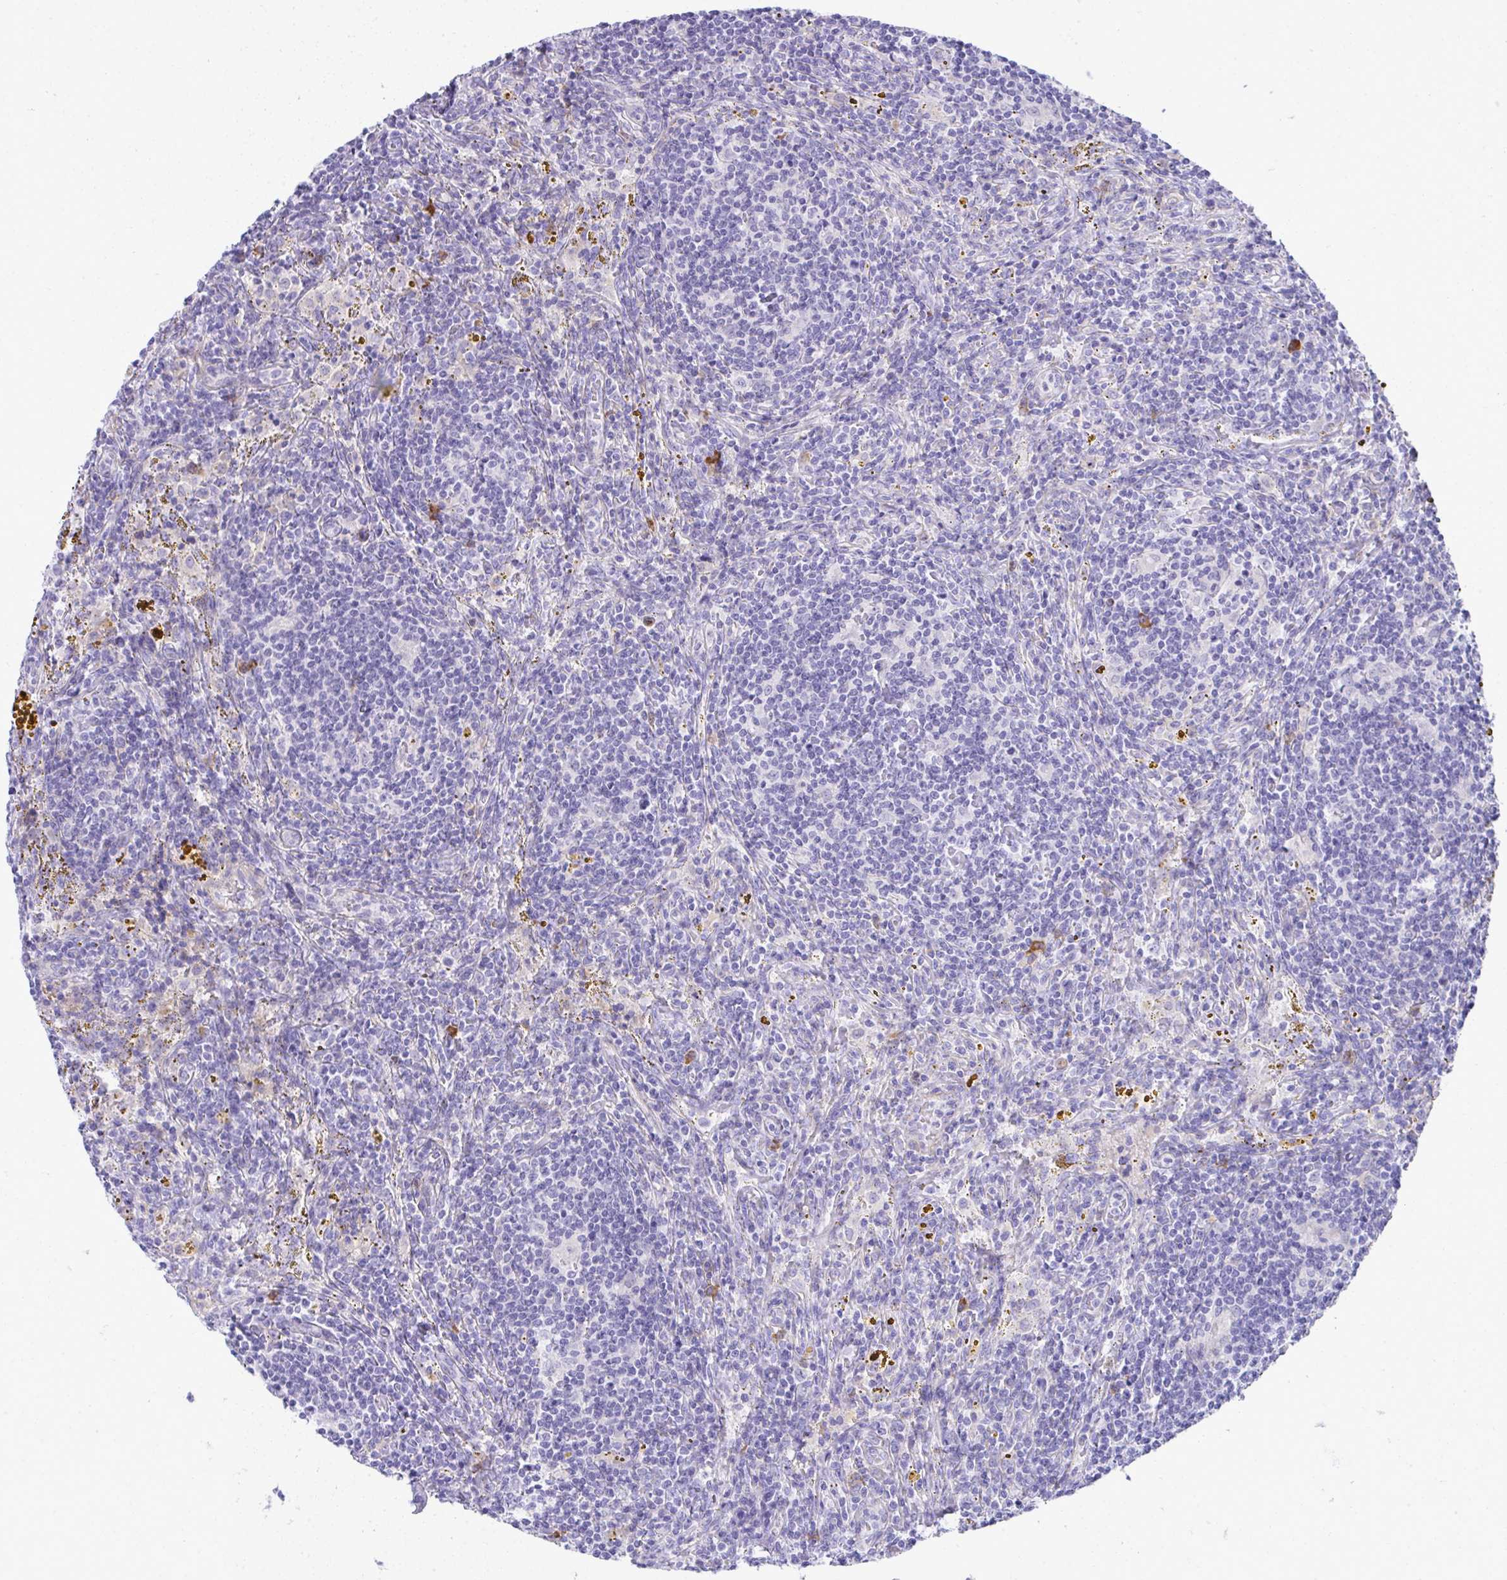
{"staining": {"intensity": "negative", "quantity": "none", "location": "none"}, "tissue": "lymphoma", "cell_type": "Tumor cells", "image_type": "cancer", "snomed": [{"axis": "morphology", "description": "Malignant lymphoma, non-Hodgkin's type, Low grade"}, {"axis": "topography", "description": "Spleen"}], "caption": "A micrograph of low-grade malignant lymphoma, non-Hodgkin's type stained for a protein exhibits no brown staining in tumor cells.", "gene": "PUS7L", "patient": {"sex": "female", "age": 70}}